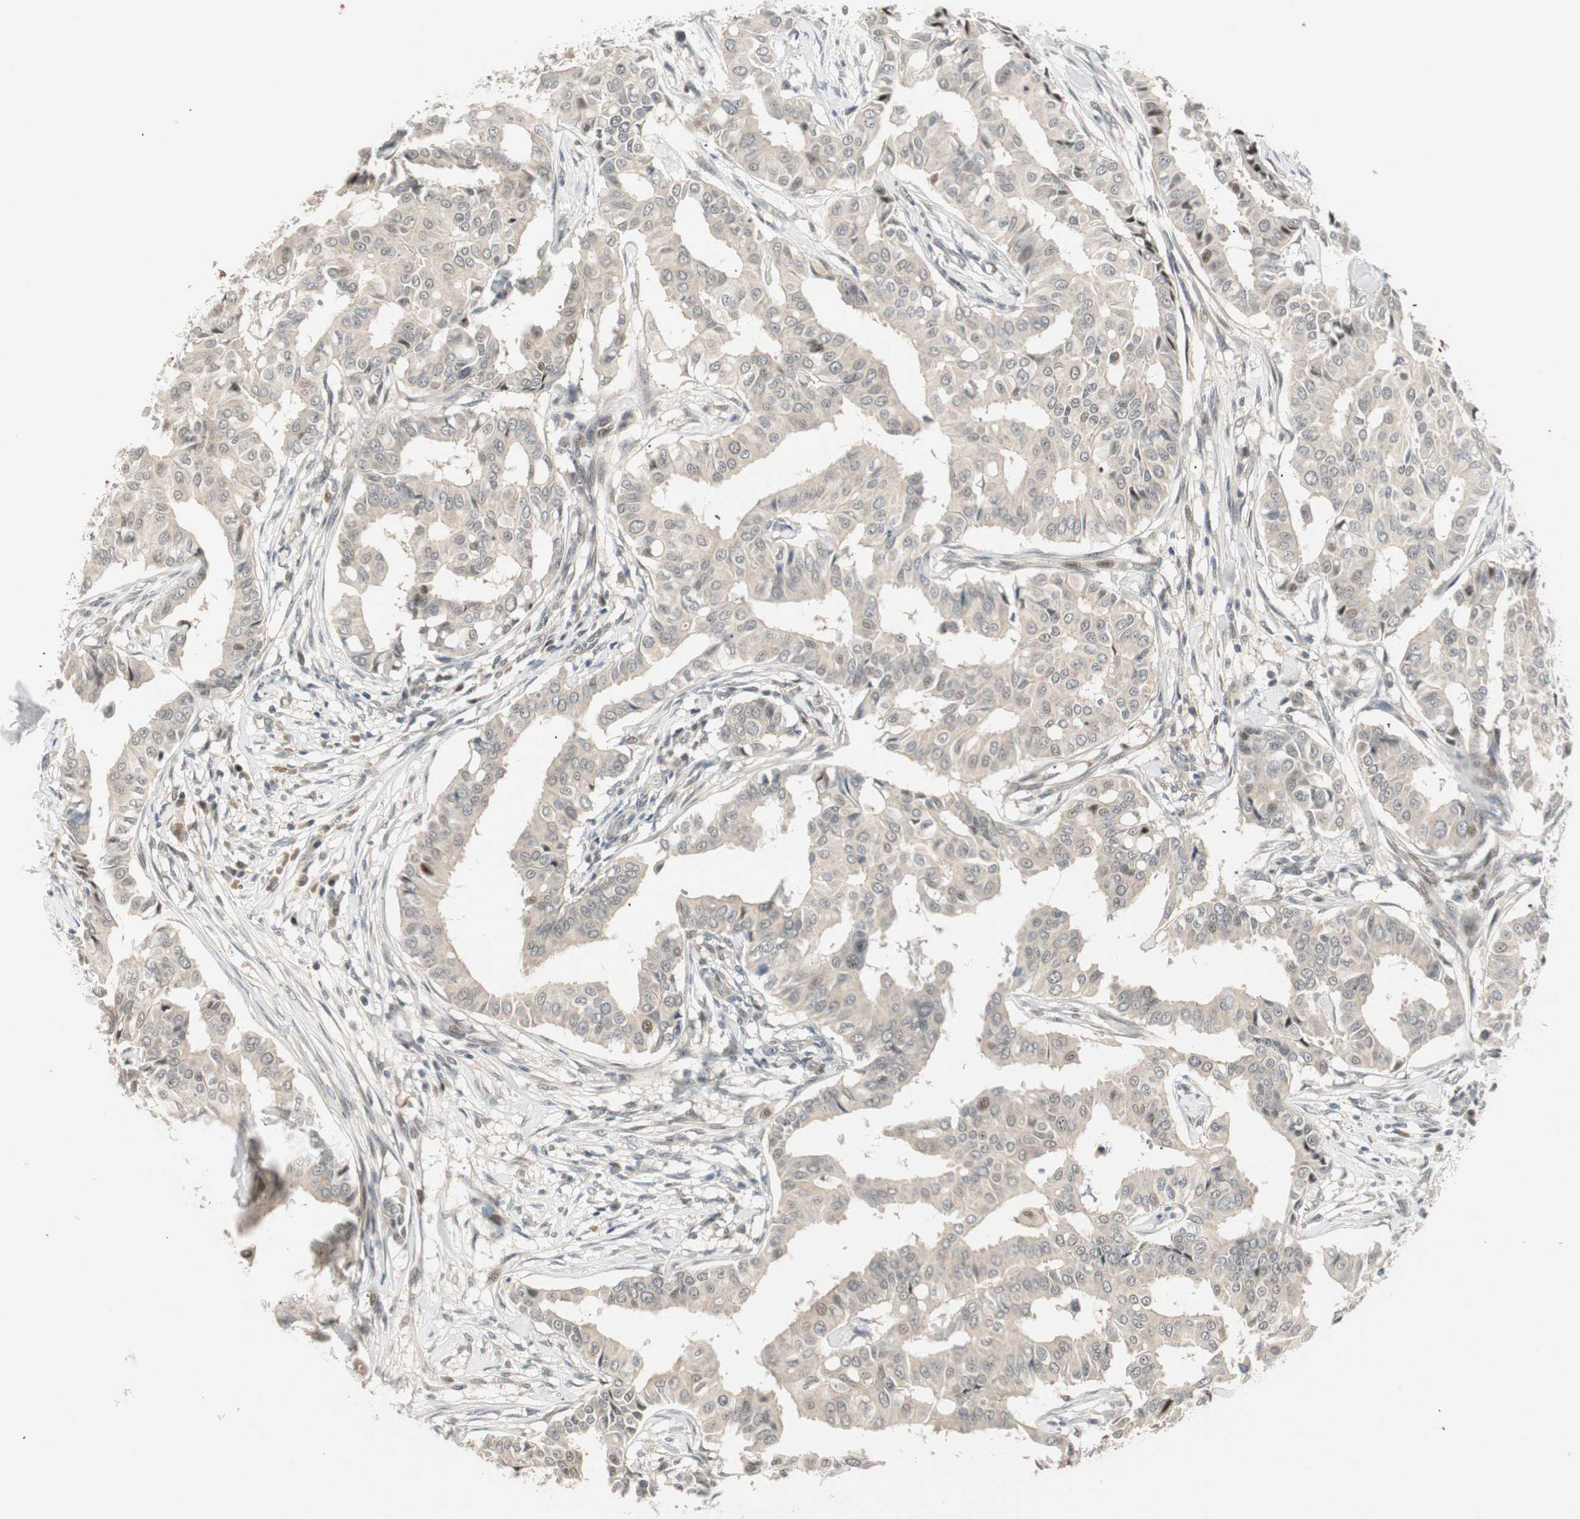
{"staining": {"intensity": "weak", "quantity": ">75%", "location": "cytoplasmic/membranous,nuclear"}, "tissue": "head and neck cancer", "cell_type": "Tumor cells", "image_type": "cancer", "snomed": [{"axis": "morphology", "description": "Adenocarcinoma, NOS"}, {"axis": "topography", "description": "Salivary gland"}, {"axis": "topography", "description": "Head-Neck"}], "caption": "A brown stain highlights weak cytoplasmic/membranous and nuclear expression of a protein in human head and neck adenocarcinoma tumor cells.", "gene": "ACSL5", "patient": {"sex": "female", "age": 59}}